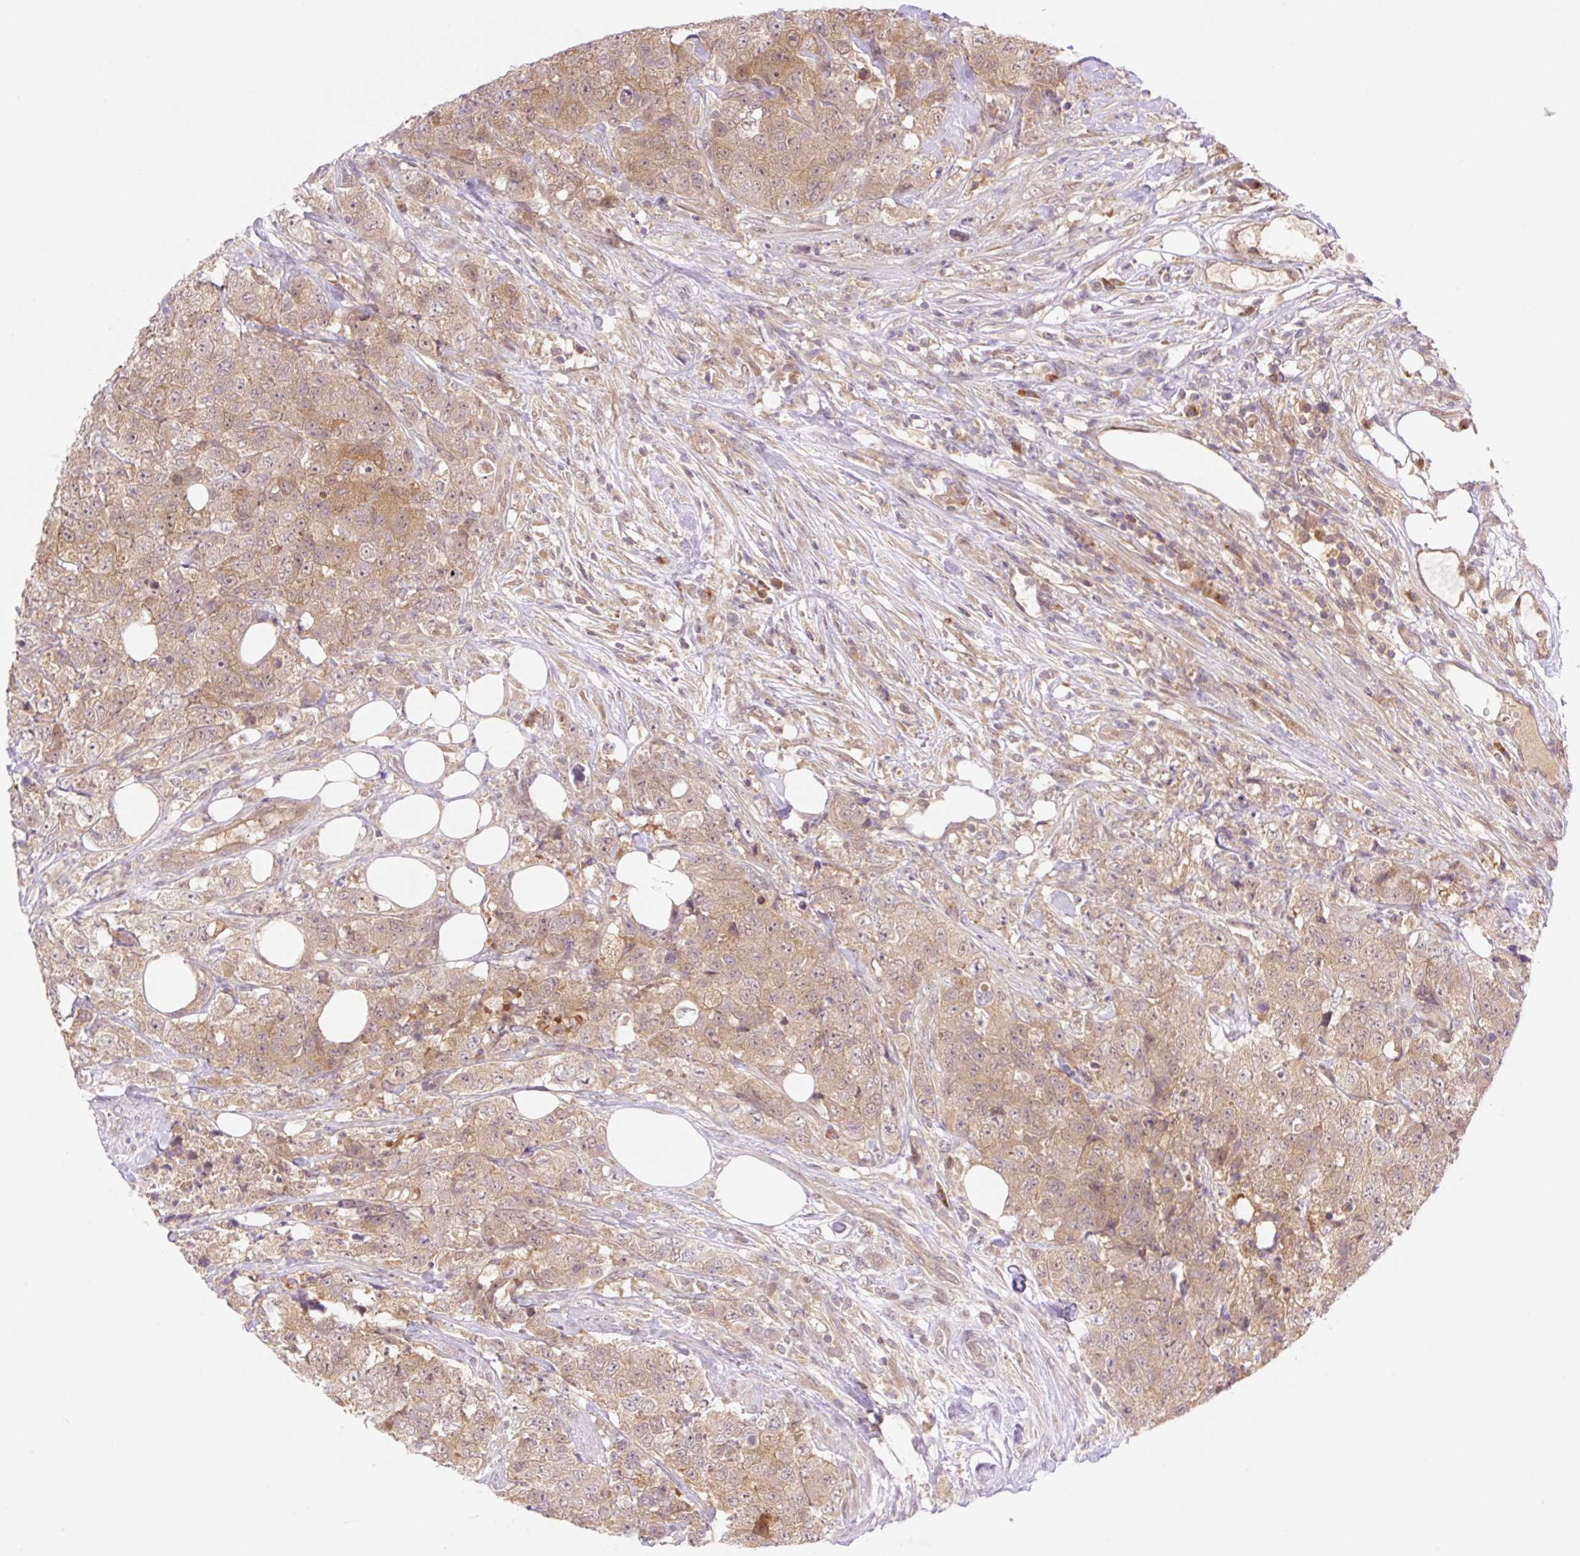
{"staining": {"intensity": "moderate", "quantity": ">75%", "location": "cytoplasmic/membranous,nuclear"}, "tissue": "urothelial cancer", "cell_type": "Tumor cells", "image_type": "cancer", "snomed": [{"axis": "morphology", "description": "Urothelial carcinoma, High grade"}, {"axis": "topography", "description": "Urinary bladder"}], "caption": "Immunohistochemistry (IHC) image of neoplastic tissue: urothelial cancer stained using IHC demonstrates medium levels of moderate protein expression localized specifically in the cytoplasmic/membranous and nuclear of tumor cells, appearing as a cytoplasmic/membranous and nuclear brown color.", "gene": "VPS25", "patient": {"sex": "female", "age": 78}}